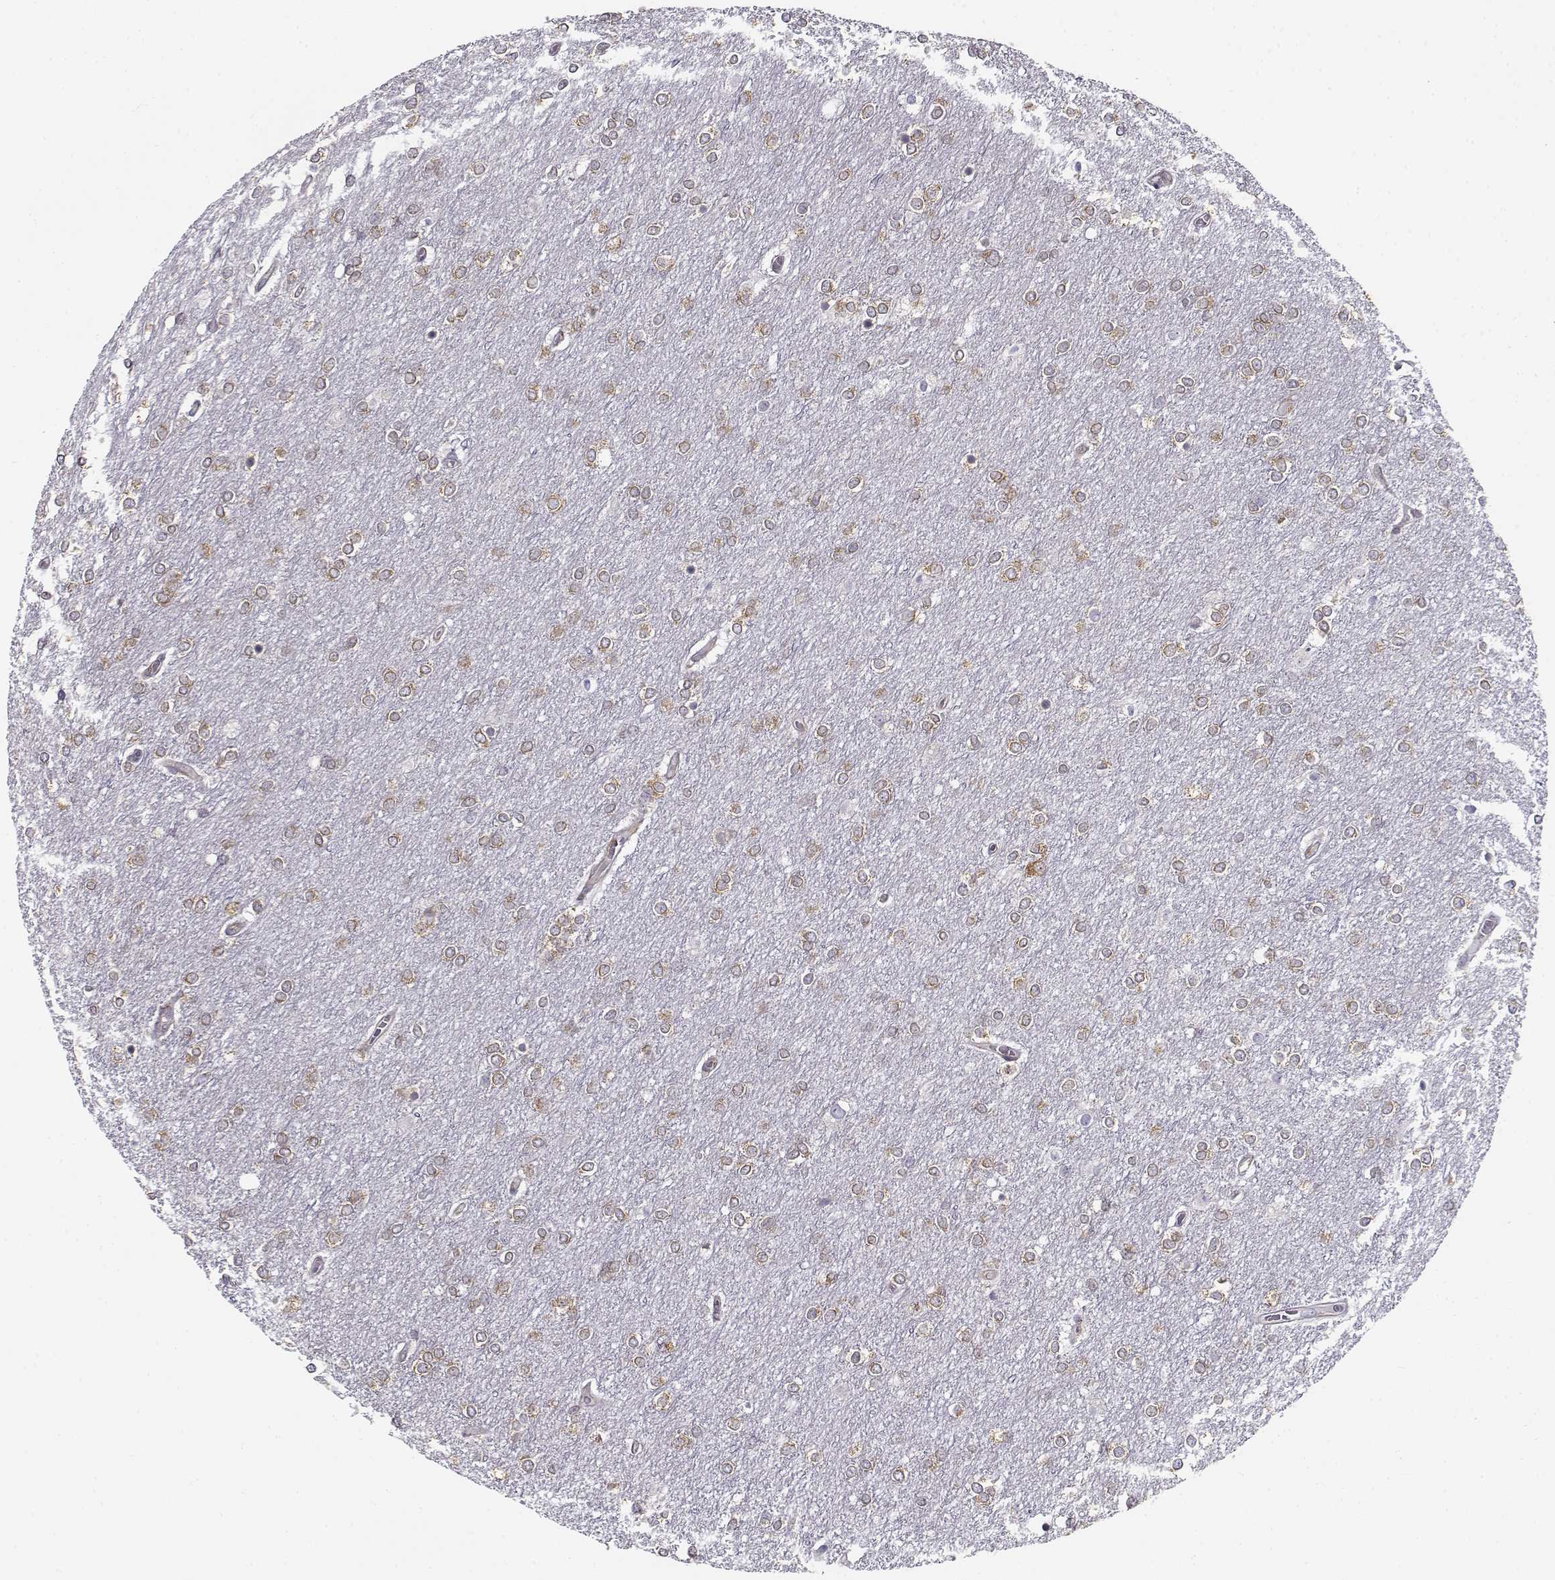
{"staining": {"intensity": "weak", "quantity": ">75%", "location": "cytoplasmic/membranous"}, "tissue": "glioma", "cell_type": "Tumor cells", "image_type": "cancer", "snomed": [{"axis": "morphology", "description": "Glioma, malignant, High grade"}, {"axis": "topography", "description": "Brain"}], "caption": "Immunohistochemical staining of glioma displays weak cytoplasmic/membranous protein staining in approximately >75% of tumor cells. (IHC, brightfield microscopy, high magnification).", "gene": "BEND6", "patient": {"sex": "female", "age": 61}}